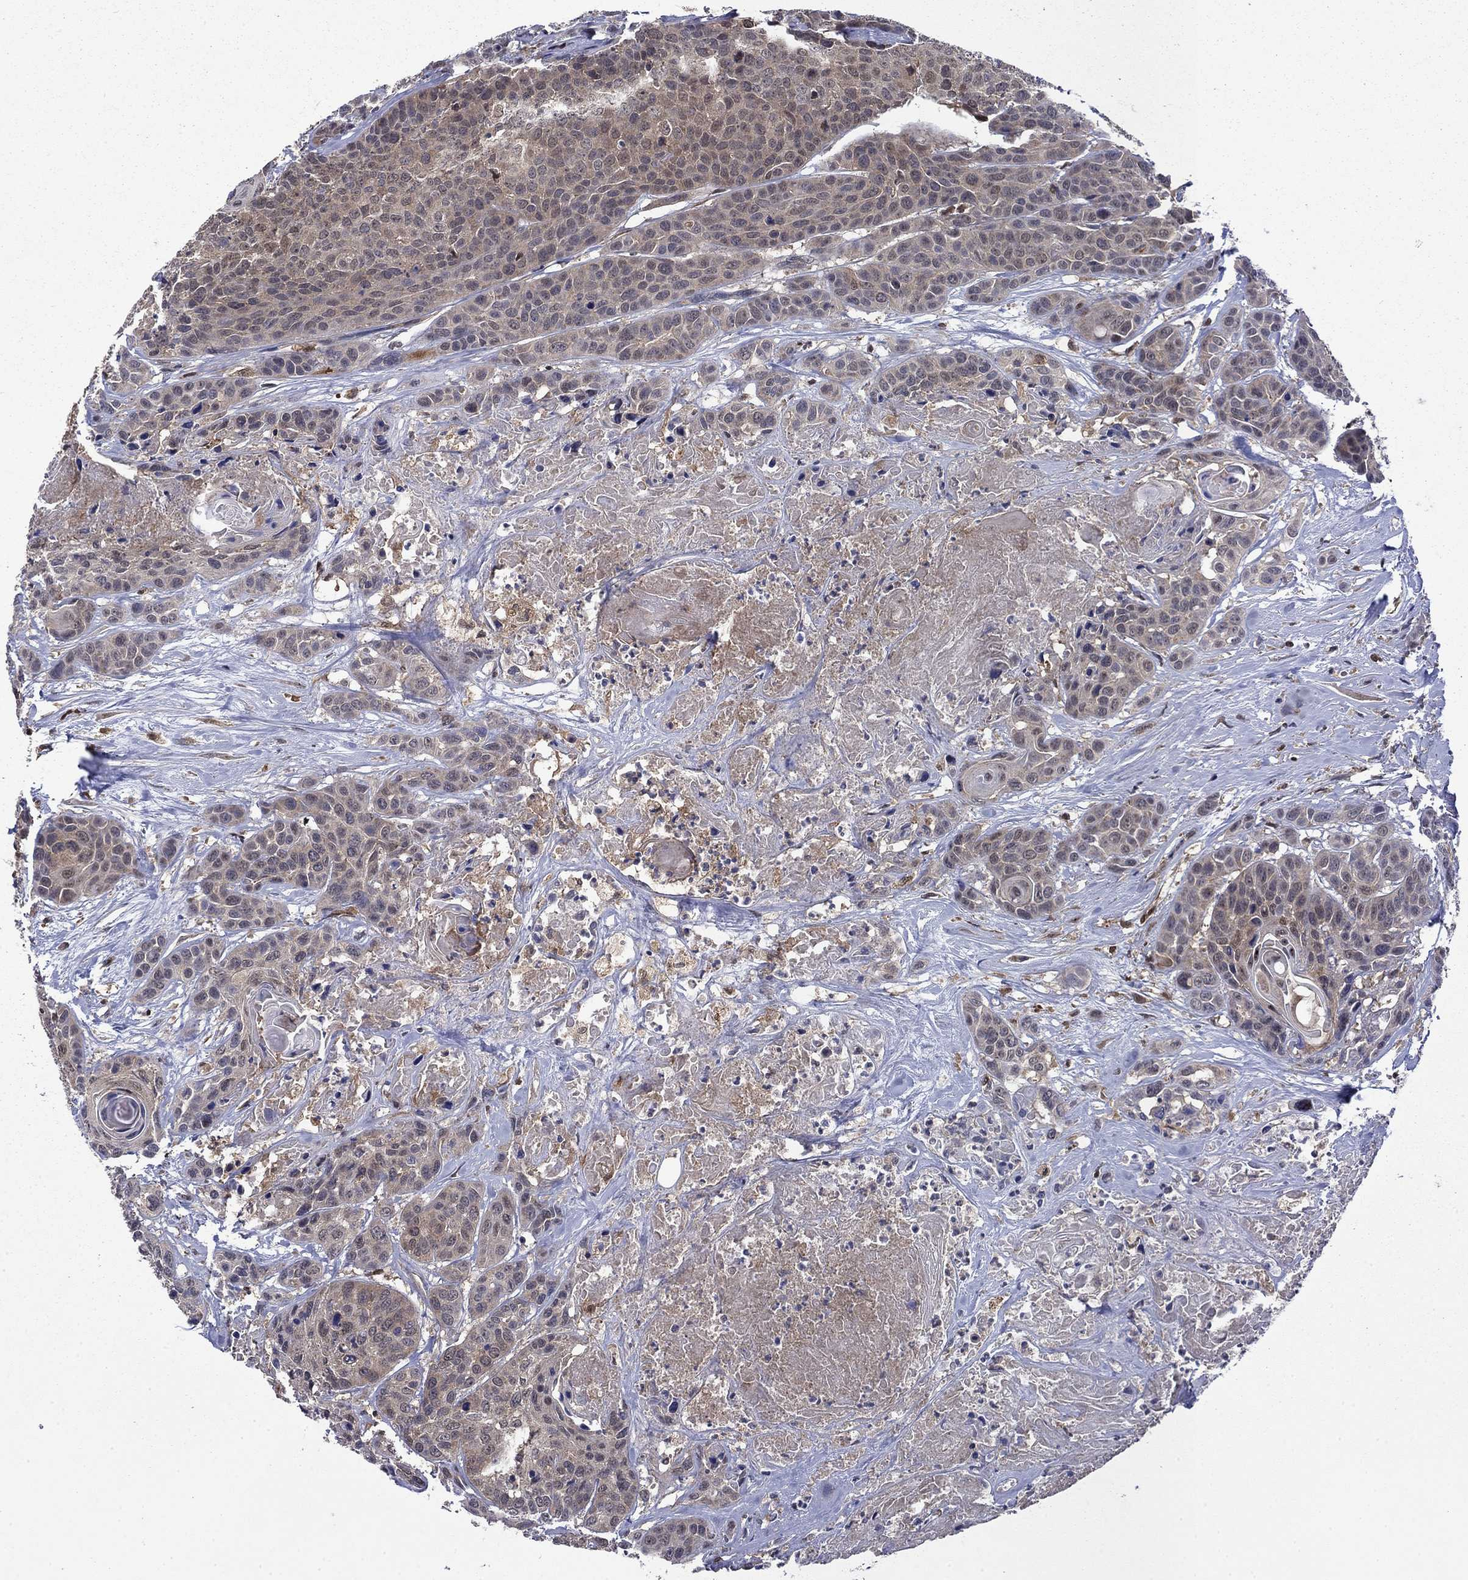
{"staining": {"intensity": "negative", "quantity": "none", "location": "none"}, "tissue": "head and neck cancer", "cell_type": "Tumor cells", "image_type": "cancer", "snomed": [{"axis": "morphology", "description": "Squamous cell carcinoma, NOS"}, {"axis": "topography", "description": "Oral tissue"}, {"axis": "topography", "description": "Head-Neck"}], "caption": "Immunohistochemistry micrograph of neoplastic tissue: human squamous cell carcinoma (head and neck) stained with DAB displays no significant protein staining in tumor cells.", "gene": "TPMT", "patient": {"sex": "male", "age": 56}}